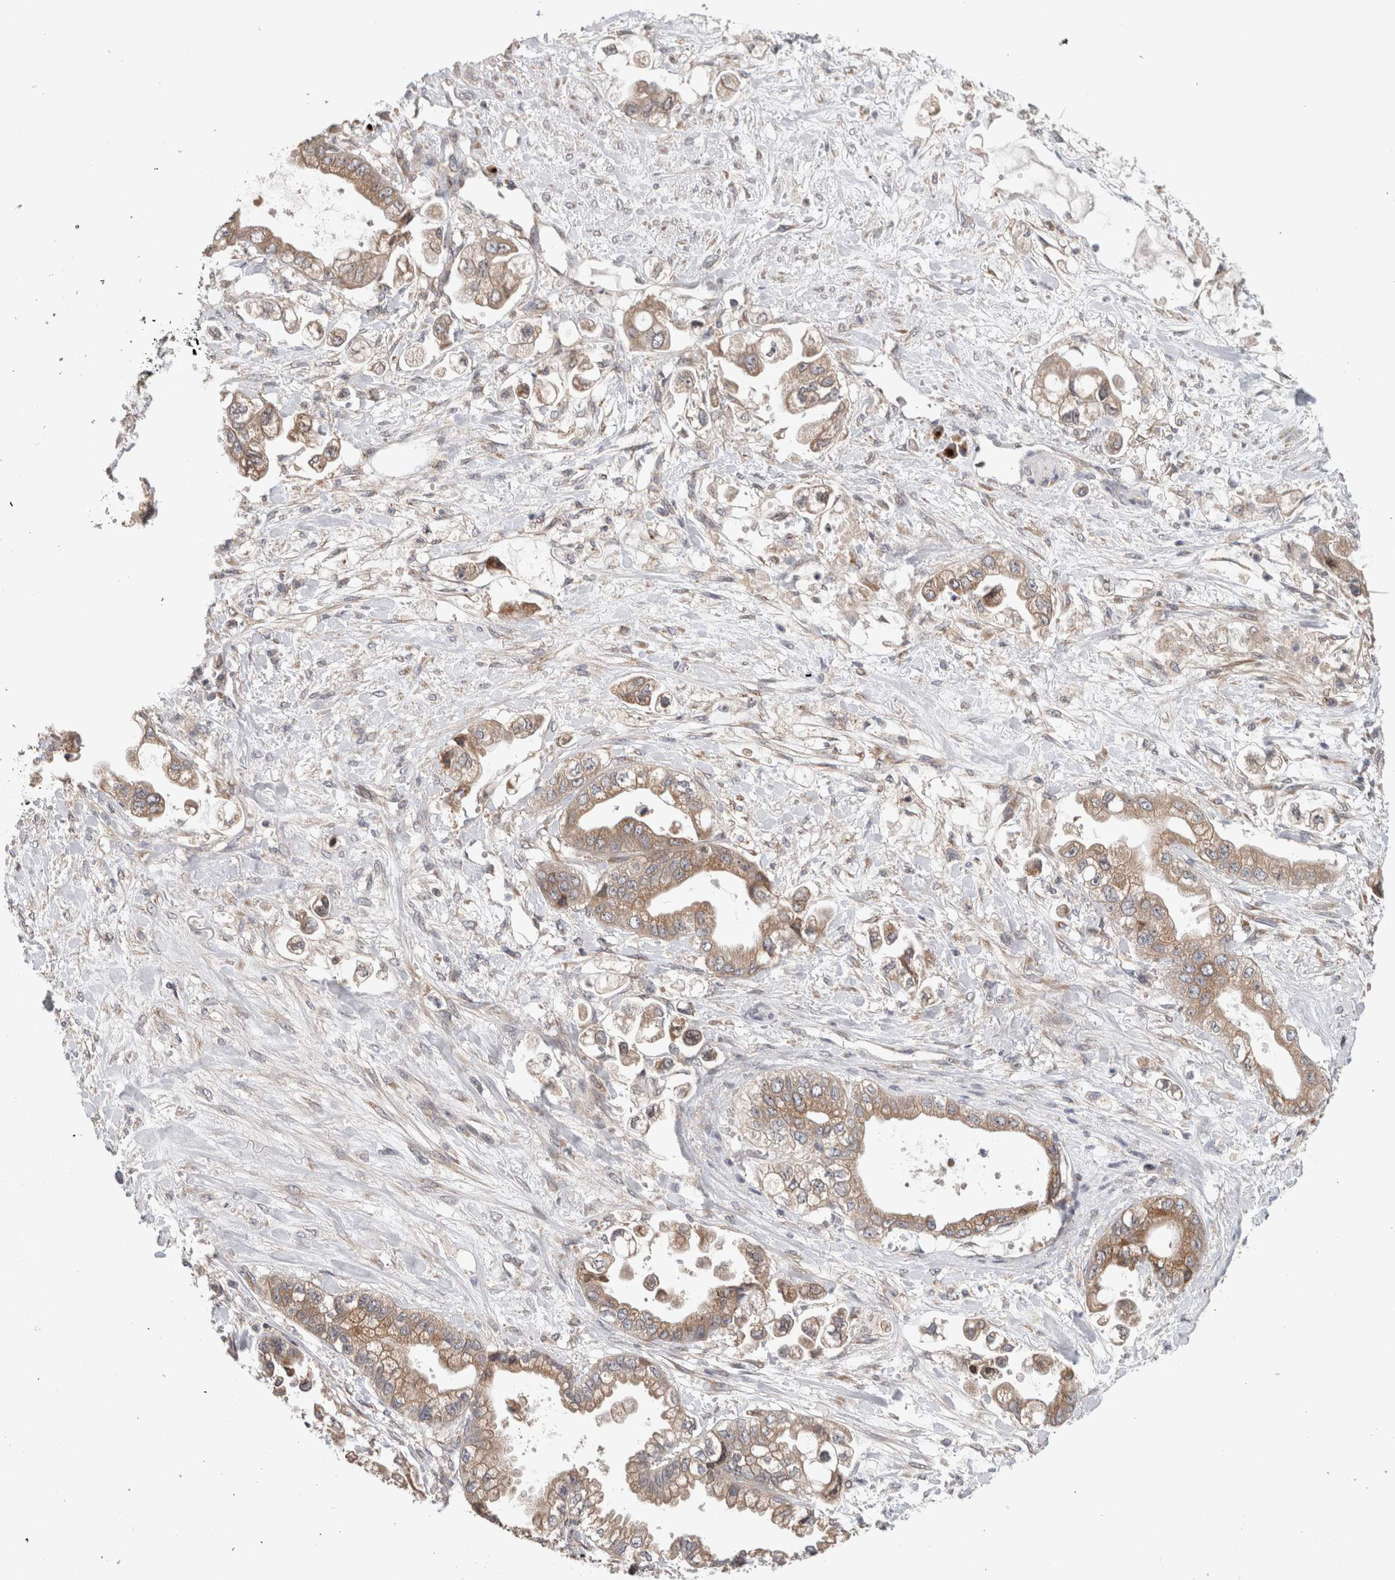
{"staining": {"intensity": "moderate", "quantity": ">75%", "location": "cytoplasmic/membranous"}, "tissue": "stomach cancer", "cell_type": "Tumor cells", "image_type": "cancer", "snomed": [{"axis": "morphology", "description": "Adenocarcinoma, NOS"}, {"axis": "topography", "description": "Stomach"}], "caption": "Stomach cancer (adenocarcinoma) was stained to show a protein in brown. There is medium levels of moderate cytoplasmic/membranous expression in approximately >75% of tumor cells.", "gene": "TRIM5", "patient": {"sex": "male", "age": 62}}